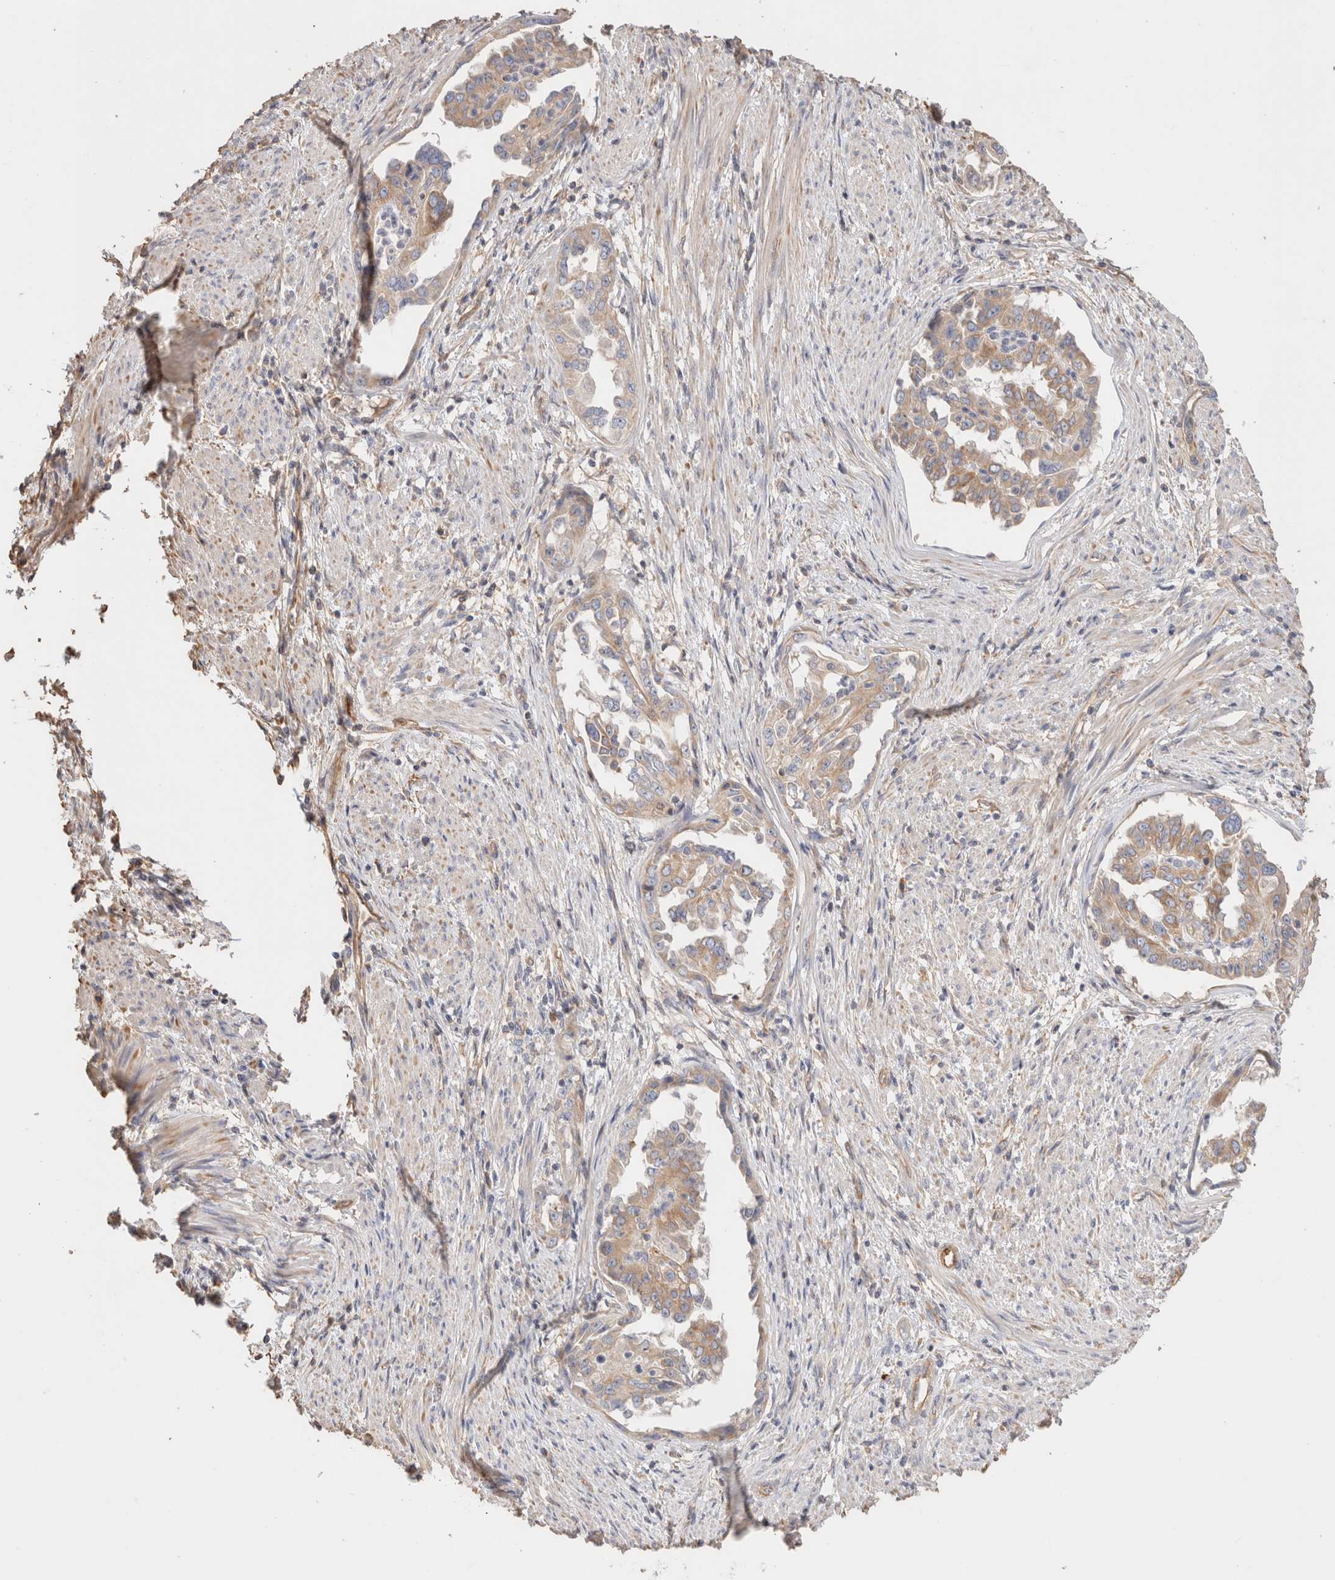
{"staining": {"intensity": "weak", "quantity": ">75%", "location": "cytoplasmic/membranous"}, "tissue": "endometrial cancer", "cell_type": "Tumor cells", "image_type": "cancer", "snomed": [{"axis": "morphology", "description": "Adenocarcinoma, NOS"}, {"axis": "topography", "description": "Endometrium"}], "caption": "This is a photomicrograph of immunohistochemistry staining of adenocarcinoma (endometrial), which shows weak staining in the cytoplasmic/membranous of tumor cells.", "gene": "PROS1", "patient": {"sex": "female", "age": 85}}